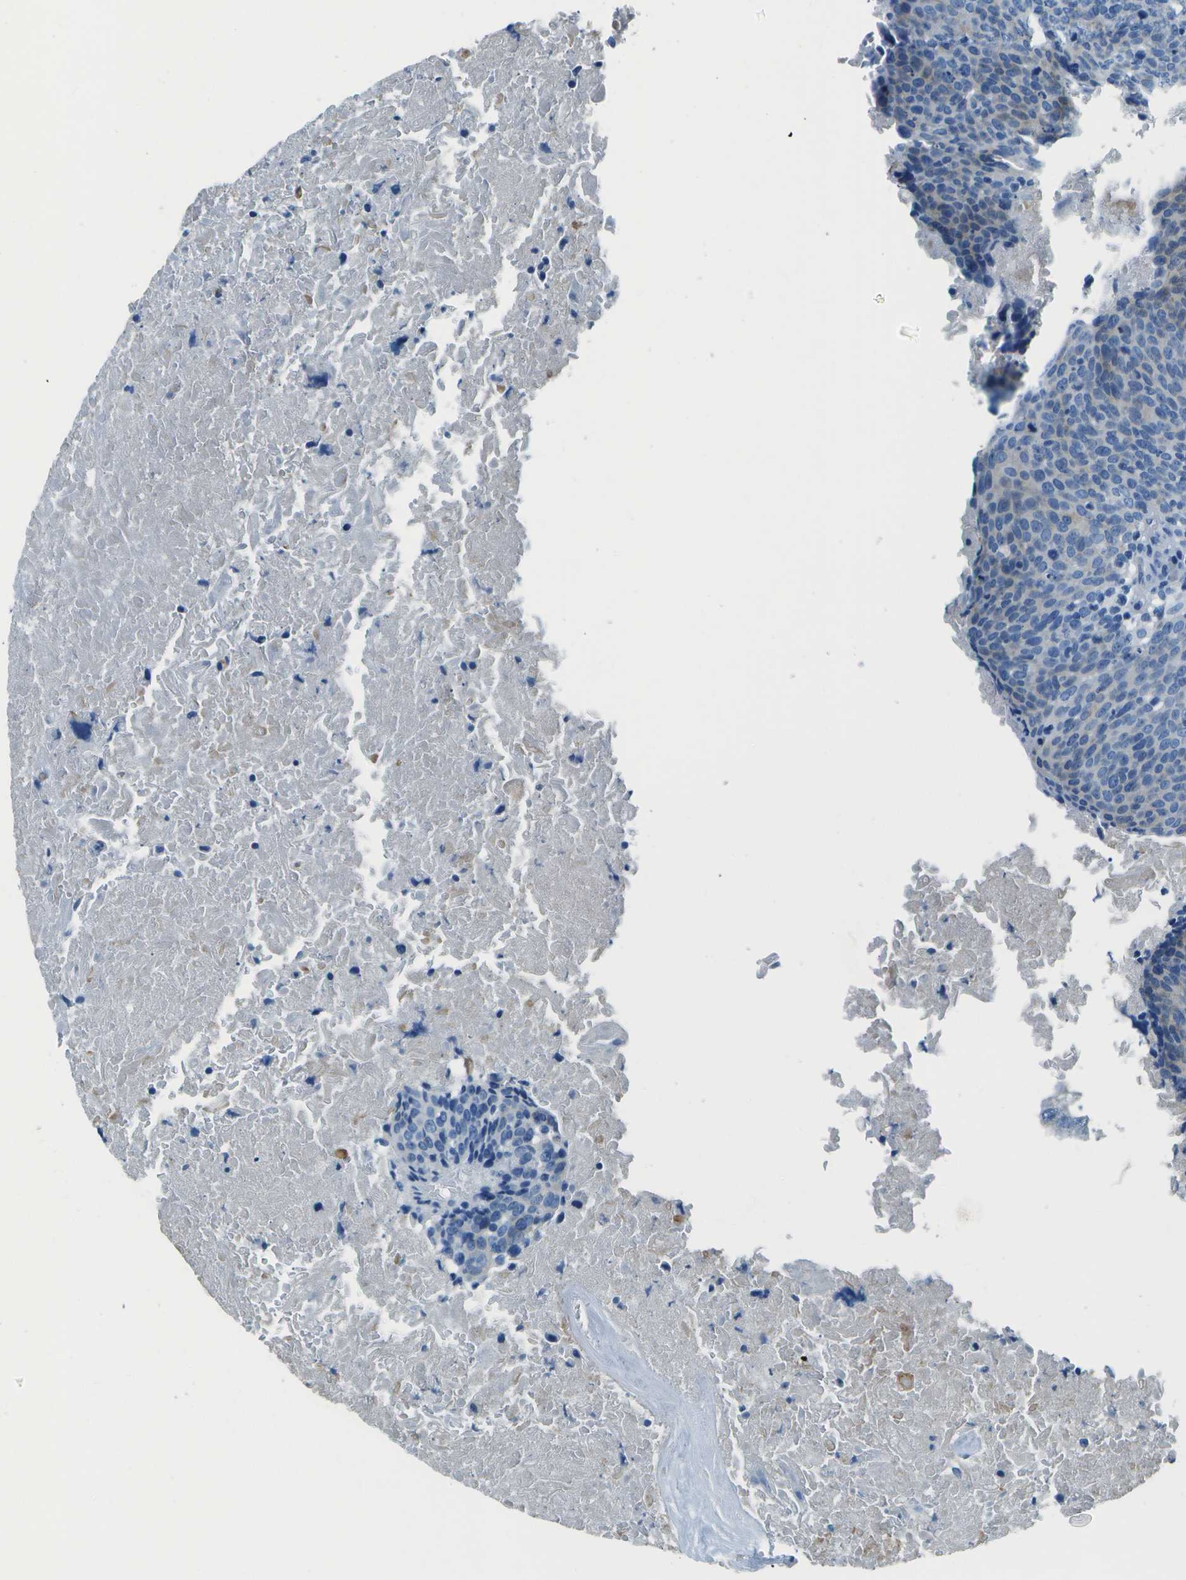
{"staining": {"intensity": "negative", "quantity": "none", "location": "none"}, "tissue": "head and neck cancer", "cell_type": "Tumor cells", "image_type": "cancer", "snomed": [{"axis": "morphology", "description": "Squamous cell carcinoma, NOS"}, {"axis": "morphology", "description": "Squamous cell carcinoma, metastatic, NOS"}, {"axis": "topography", "description": "Lymph node"}, {"axis": "topography", "description": "Head-Neck"}], "caption": "Immunohistochemistry (IHC) of head and neck cancer demonstrates no expression in tumor cells.", "gene": "SLC16A10", "patient": {"sex": "male", "age": 62}}